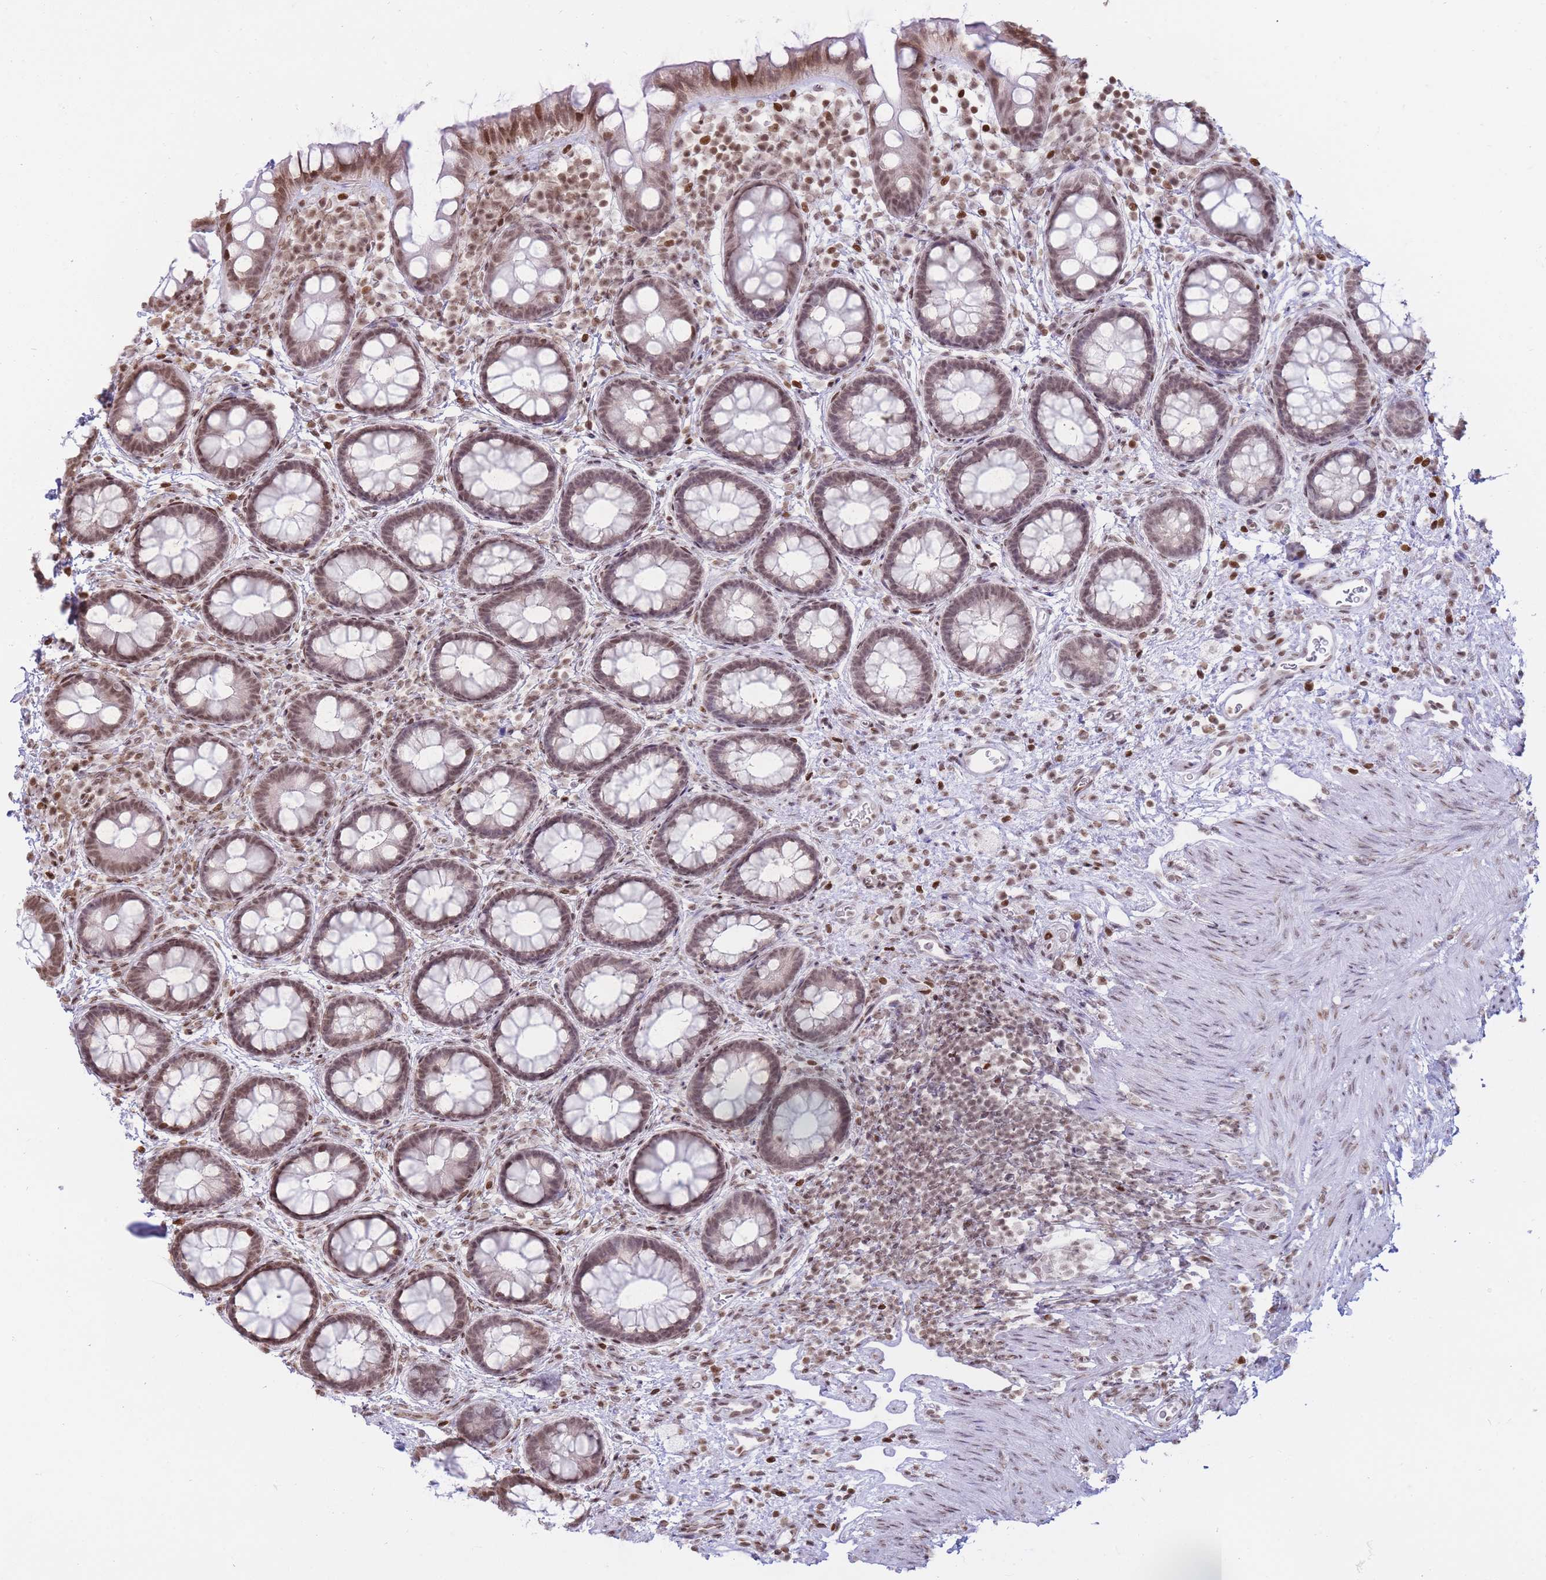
{"staining": {"intensity": "moderate", "quantity": ">75%", "location": "nuclear"}, "tissue": "rectum", "cell_type": "Glandular cells", "image_type": "normal", "snomed": [{"axis": "morphology", "description": "Normal tissue, NOS"}, {"axis": "topography", "description": "Rectum"}, {"axis": "topography", "description": "Peripheral nerve tissue"}], "caption": "Brown immunohistochemical staining in unremarkable human rectum demonstrates moderate nuclear staining in about >75% of glandular cells. Using DAB (brown) and hematoxylin (blue) stains, captured at high magnification using brightfield microscopy.", "gene": "SHISAL1", "patient": {"sex": "female", "age": 69}}